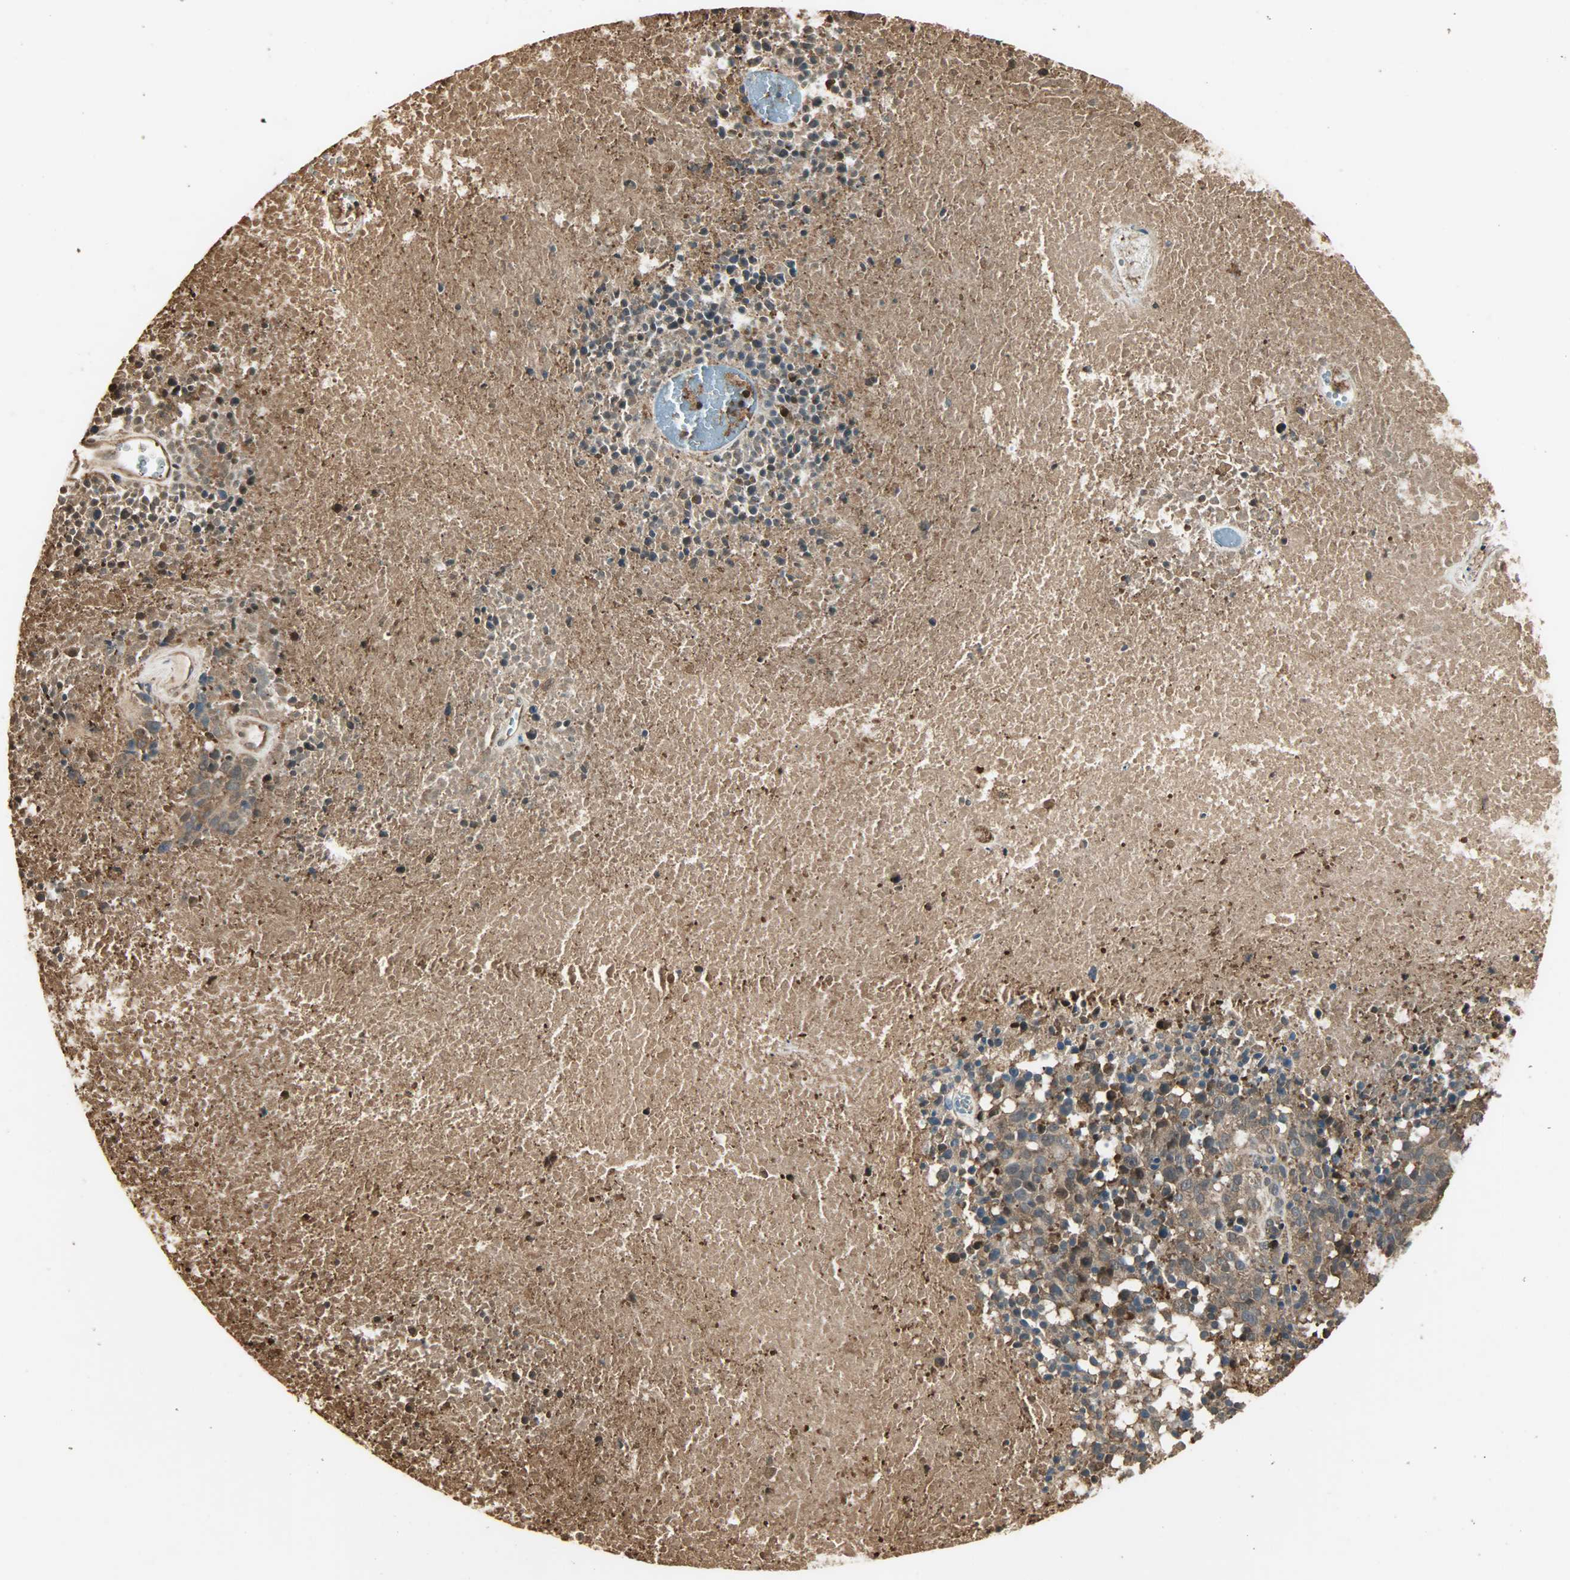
{"staining": {"intensity": "moderate", "quantity": ">75%", "location": "cytoplasmic/membranous,nuclear"}, "tissue": "melanoma", "cell_type": "Tumor cells", "image_type": "cancer", "snomed": [{"axis": "morphology", "description": "Malignant melanoma, Metastatic site"}, {"axis": "topography", "description": "Cerebral cortex"}], "caption": "This is a photomicrograph of IHC staining of melanoma, which shows moderate staining in the cytoplasmic/membranous and nuclear of tumor cells.", "gene": "YWHAZ", "patient": {"sex": "female", "age": 52}}